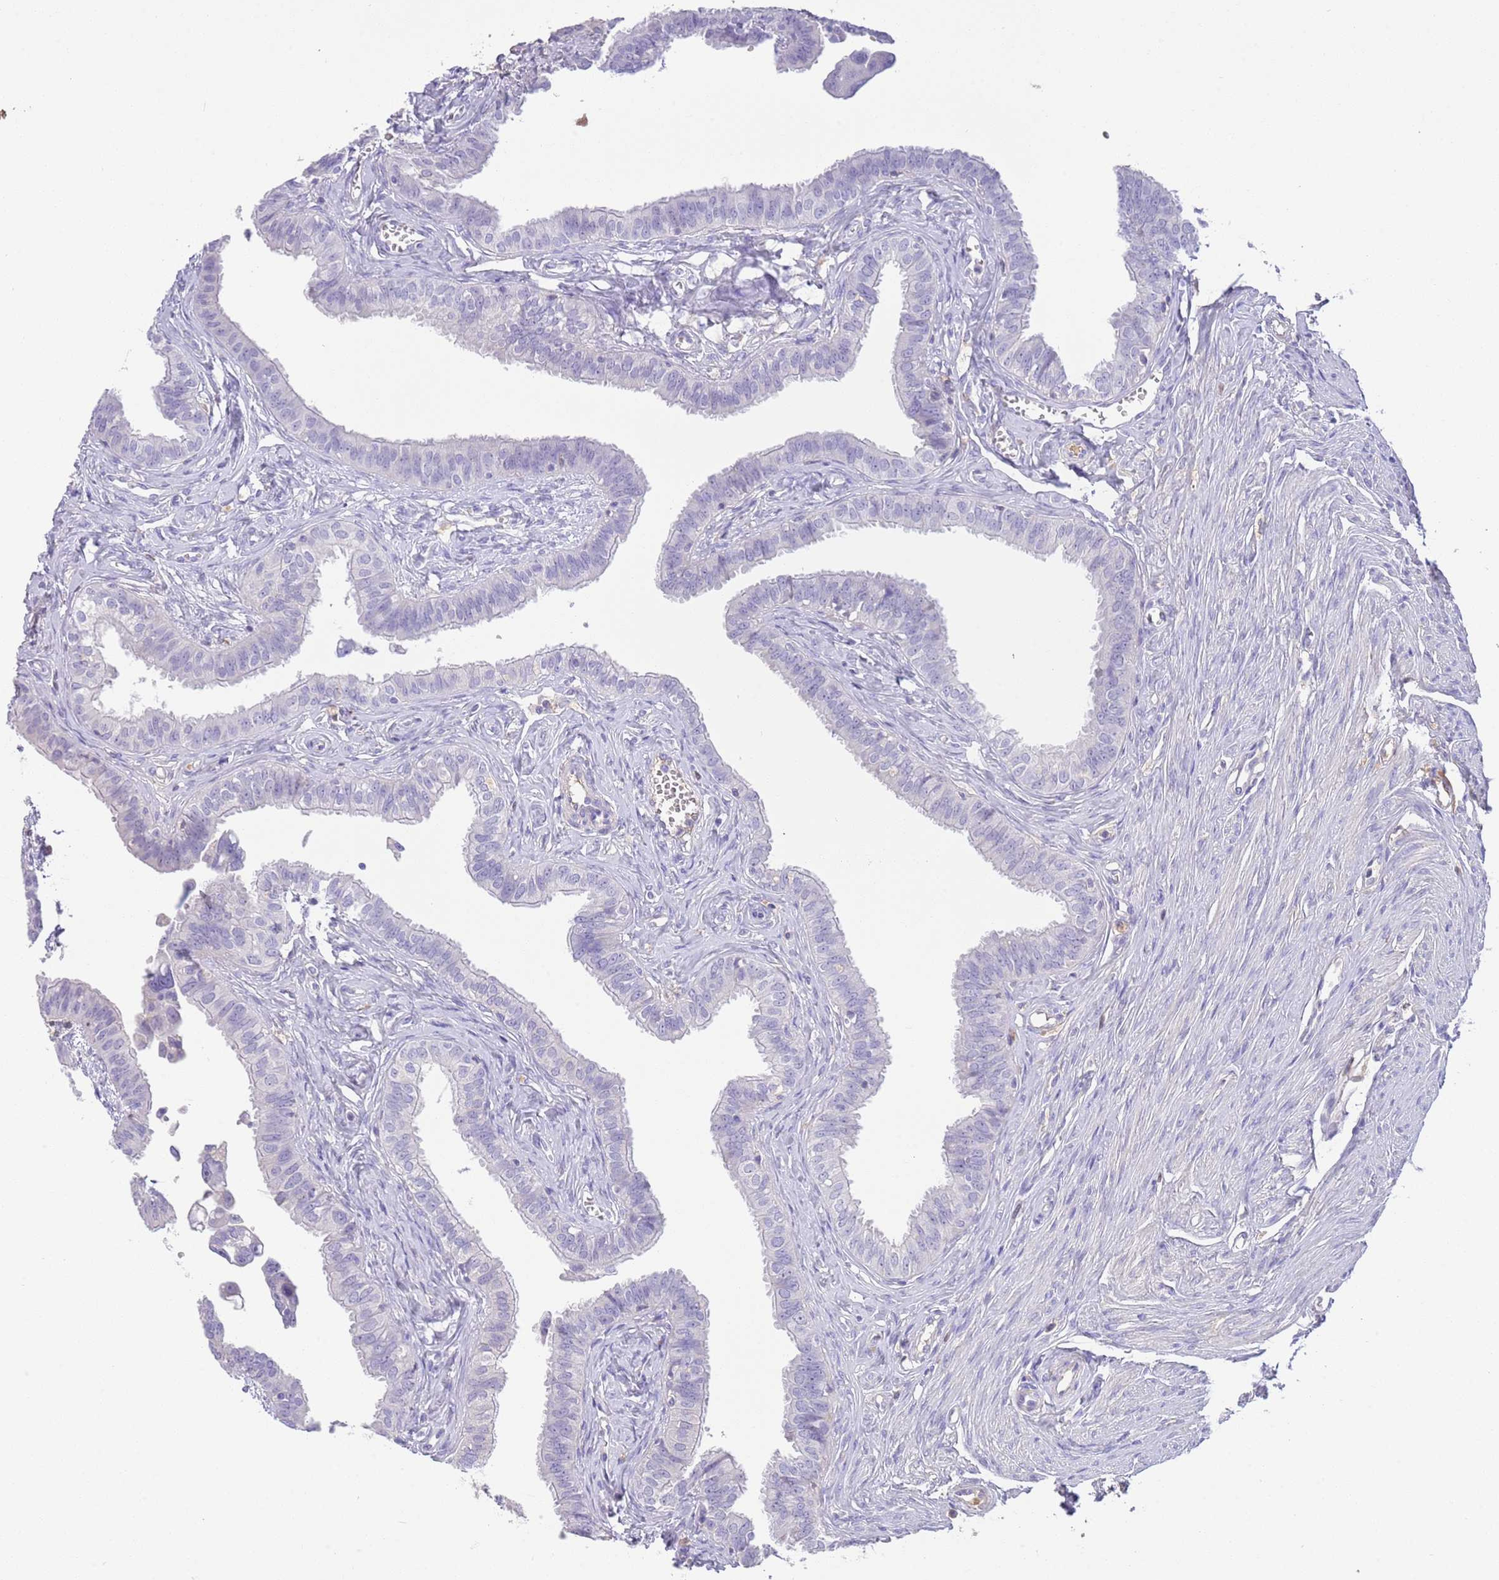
{"staining": {"intensity": "negative", "quantity": "none", "location": "none"}, "tissue": "fallopian tube", "cell_type": "Glandular cells", "image_type": "normal", "snomed": [{"axis": "morphology", "description": "Normal tissue, NOS"}, {"axis": "morphology", "description": "Carcinoma, NOS"}, {"axis": "topography", "description": "Fallopian tube"}, {"axis": "topography", "description": "Ovary"}], "caption": "The micrograph exhibits no staining of glandular cells in benign fallopian tube. (Brightfield microscopy of DAB immunohistochemistry (IHC) at high magnification).", "gene": "IGFL4", "patient": {"sex": "female", "age": 59}}